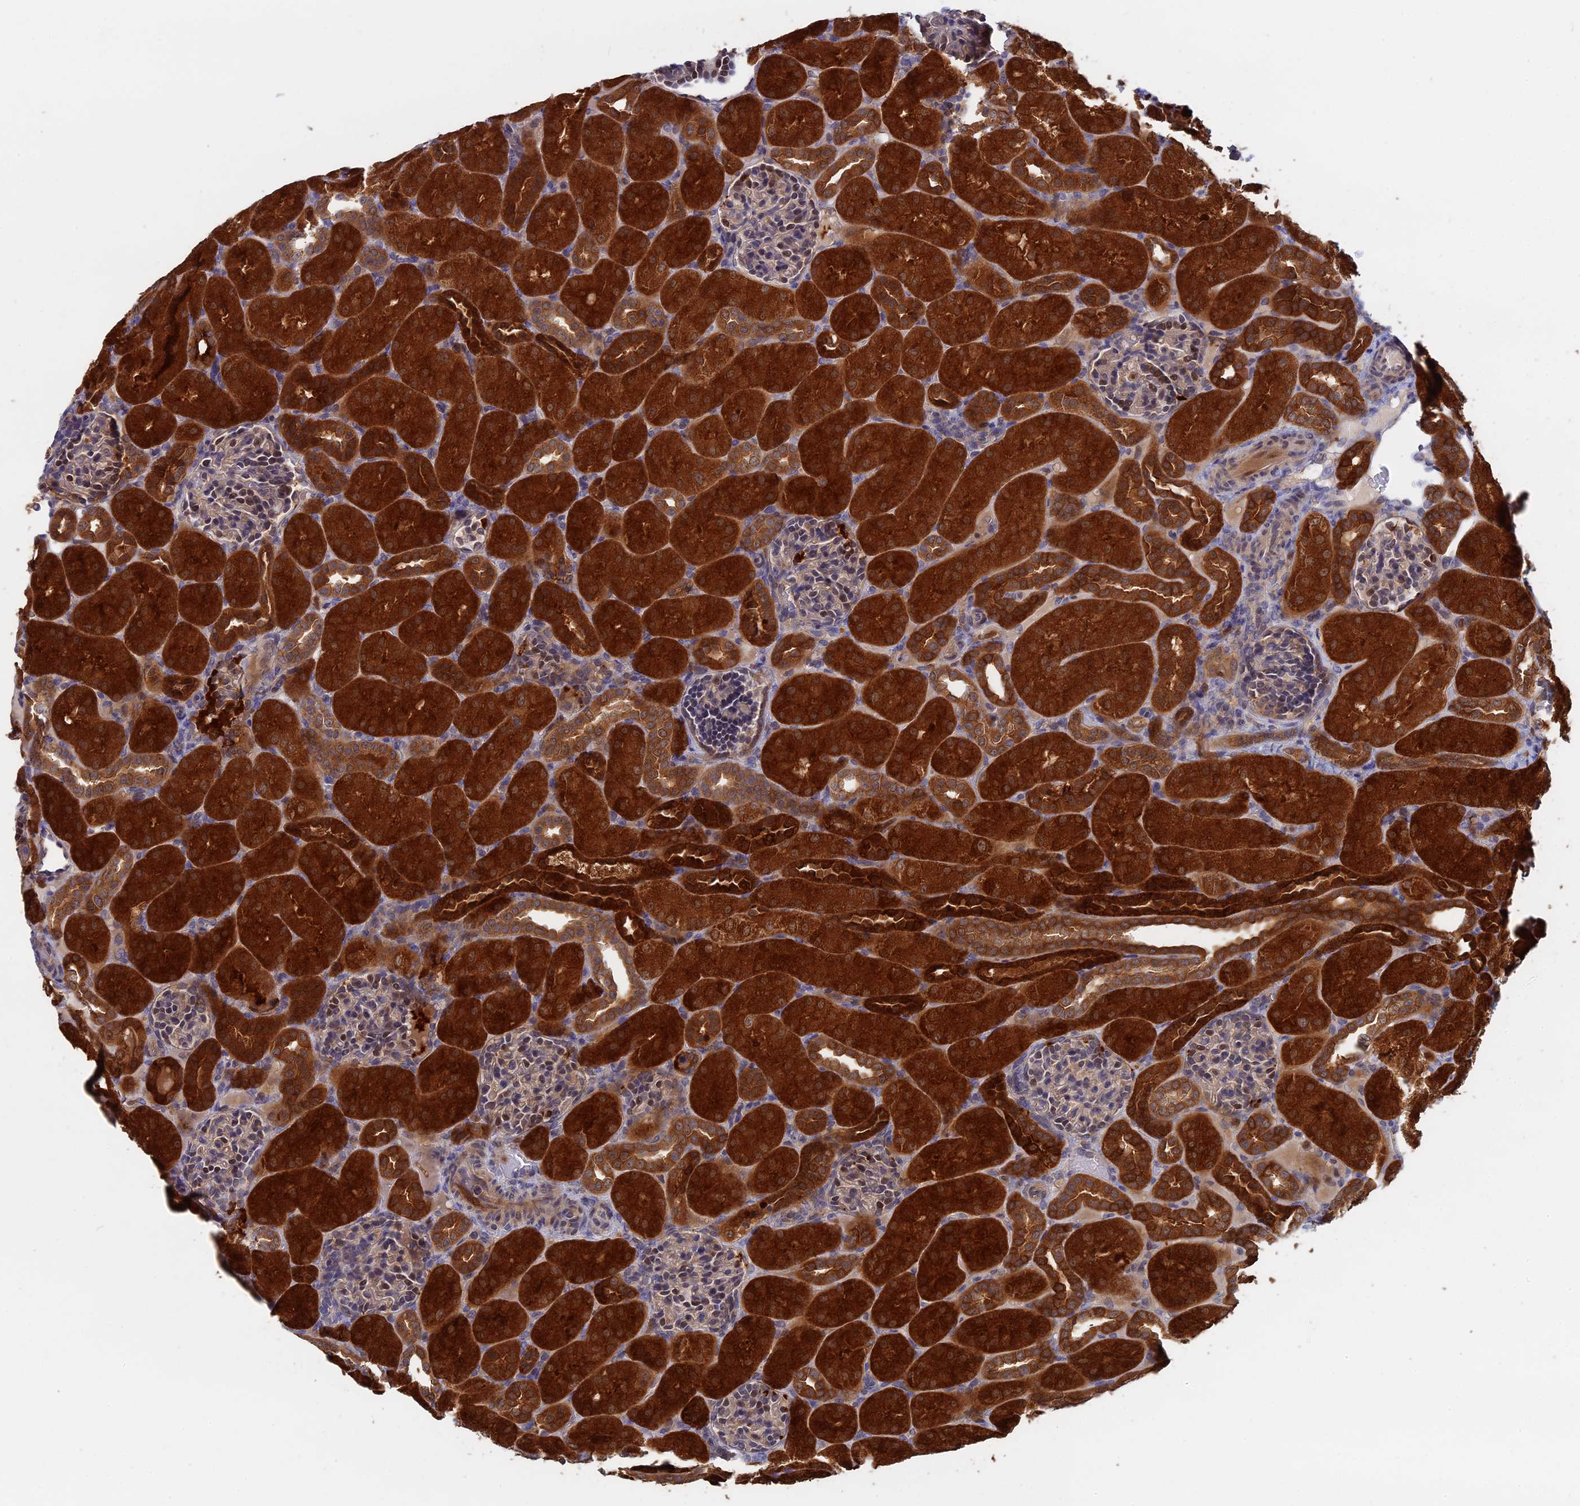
{"staining": {"intensity": "moderate", "quantity": "<25%", "location": "nuclear"}, "tissue": "kidney", "cell_type": "Cells in glomeruli", "image_type": "normal", "snomed": [{"axis": "morphology", "description": "Normal tissue, NOS"}, {"axis": "topography", "description": "Kidney"}], "caption": "This is an image of immunohistochemistry staining of benign kidney, which shows moderate positivity in the nuclear of cells in glomeruli.", "gene": "BLVRA", "patient": {"sex": "male", "age": 1}}